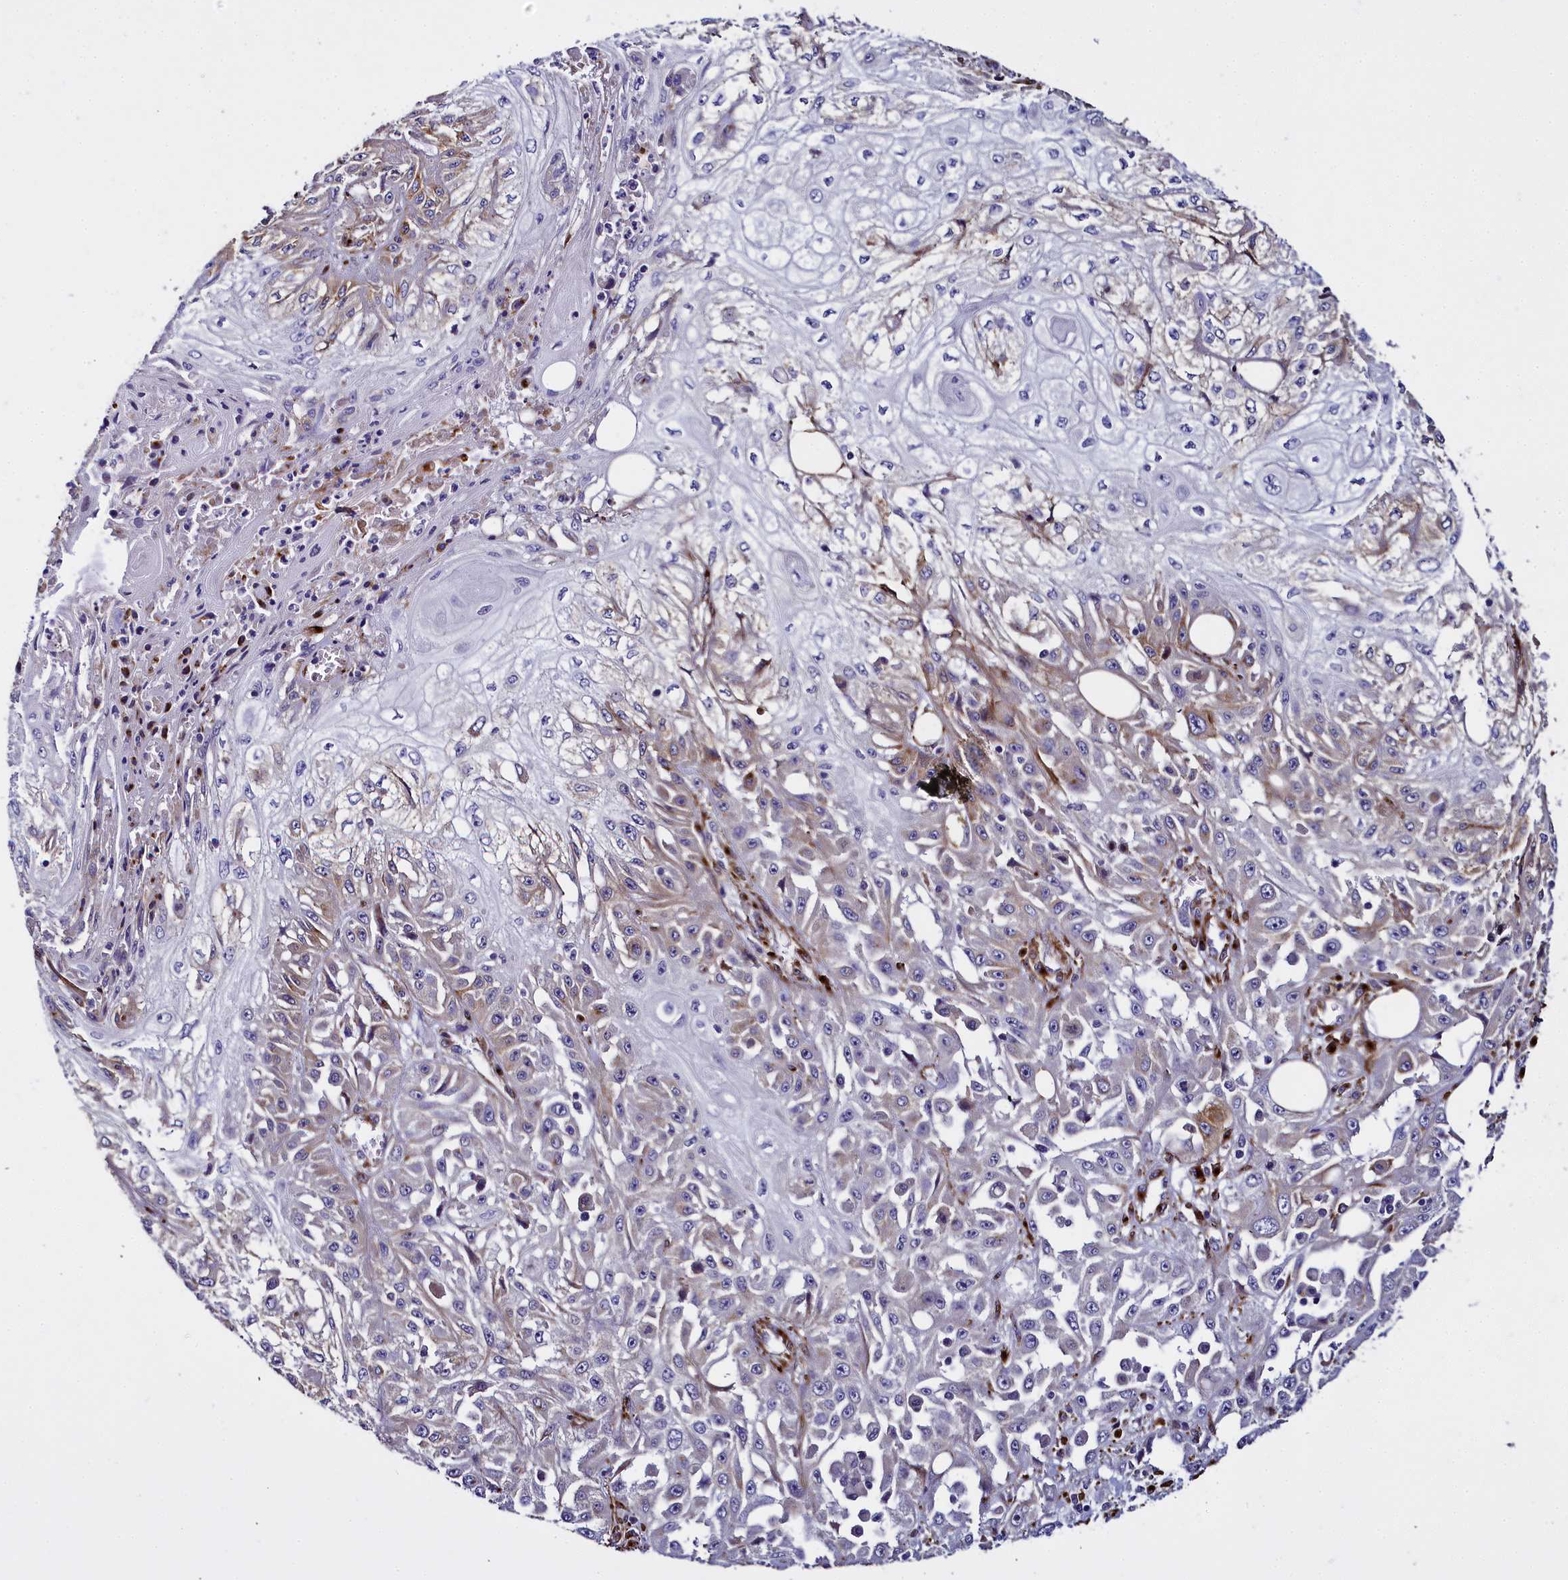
{"staining": {"intensity": "weak", "quantity": "<25%", "location": "cytoplasmic/membranous"}, "tissue": "skin cancer", "cell_type": "Tumor cells", "image_type": "cancer", "snomed": [{"axis": "morphology", "description": "Squamous cell carcinoma, NOS"}, {"axis": "morphology", "description": "Squamous cell carcinoma, metastatic, NOS"}, {"axis": "topography", "description": "Skin"}, {"axis": "topography", "description": "Lymph node"}], "caption": "Image shows no significant protein positivity in tumor cells of skin metastatic squamous cell carcinoma.", "gene": "MRC2", "patient": {"sex": "male", "age": 75}}